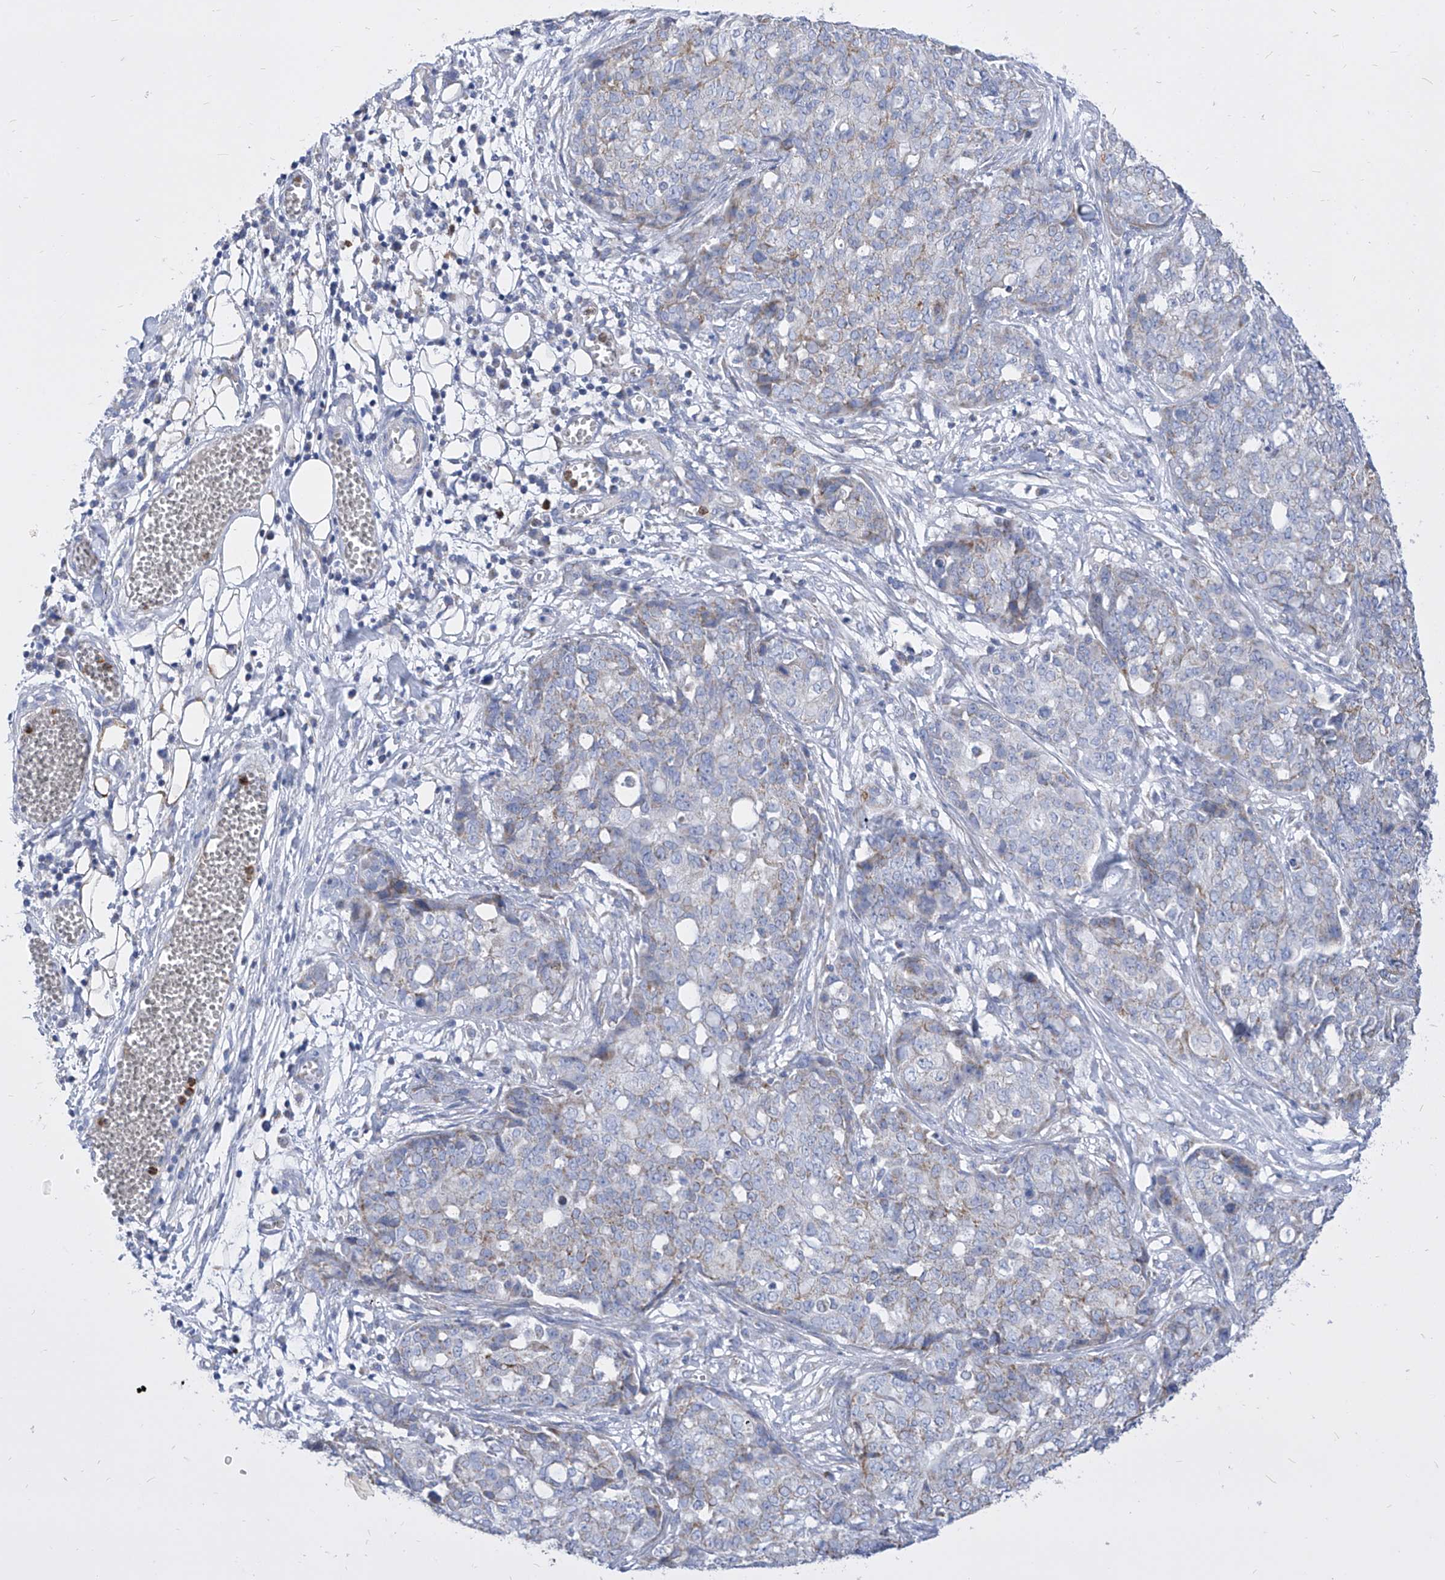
{"staining": {"intensity": "weak", "quantity": "<25%", "location": "cytoplasmic/membranous"}, "tissue": "ovarian cancer", "cell_type": "Tumor cells", "image_type": "cancer", "snomed": [{"axis": "morphology", "description": "Cystadenocarcinoma, serous, NOS"}, {"axis": "topography", "description": "Soft tissue"}, {"axis": "topography", "description": "Ovary"}], "caption": "A micrograph of ovarian serous cystadenocarcinoma stained for a protein displays no brown staining in tumor cells.", "gene": "COQ3", "patient": {"sex": "female", "age": 57}}